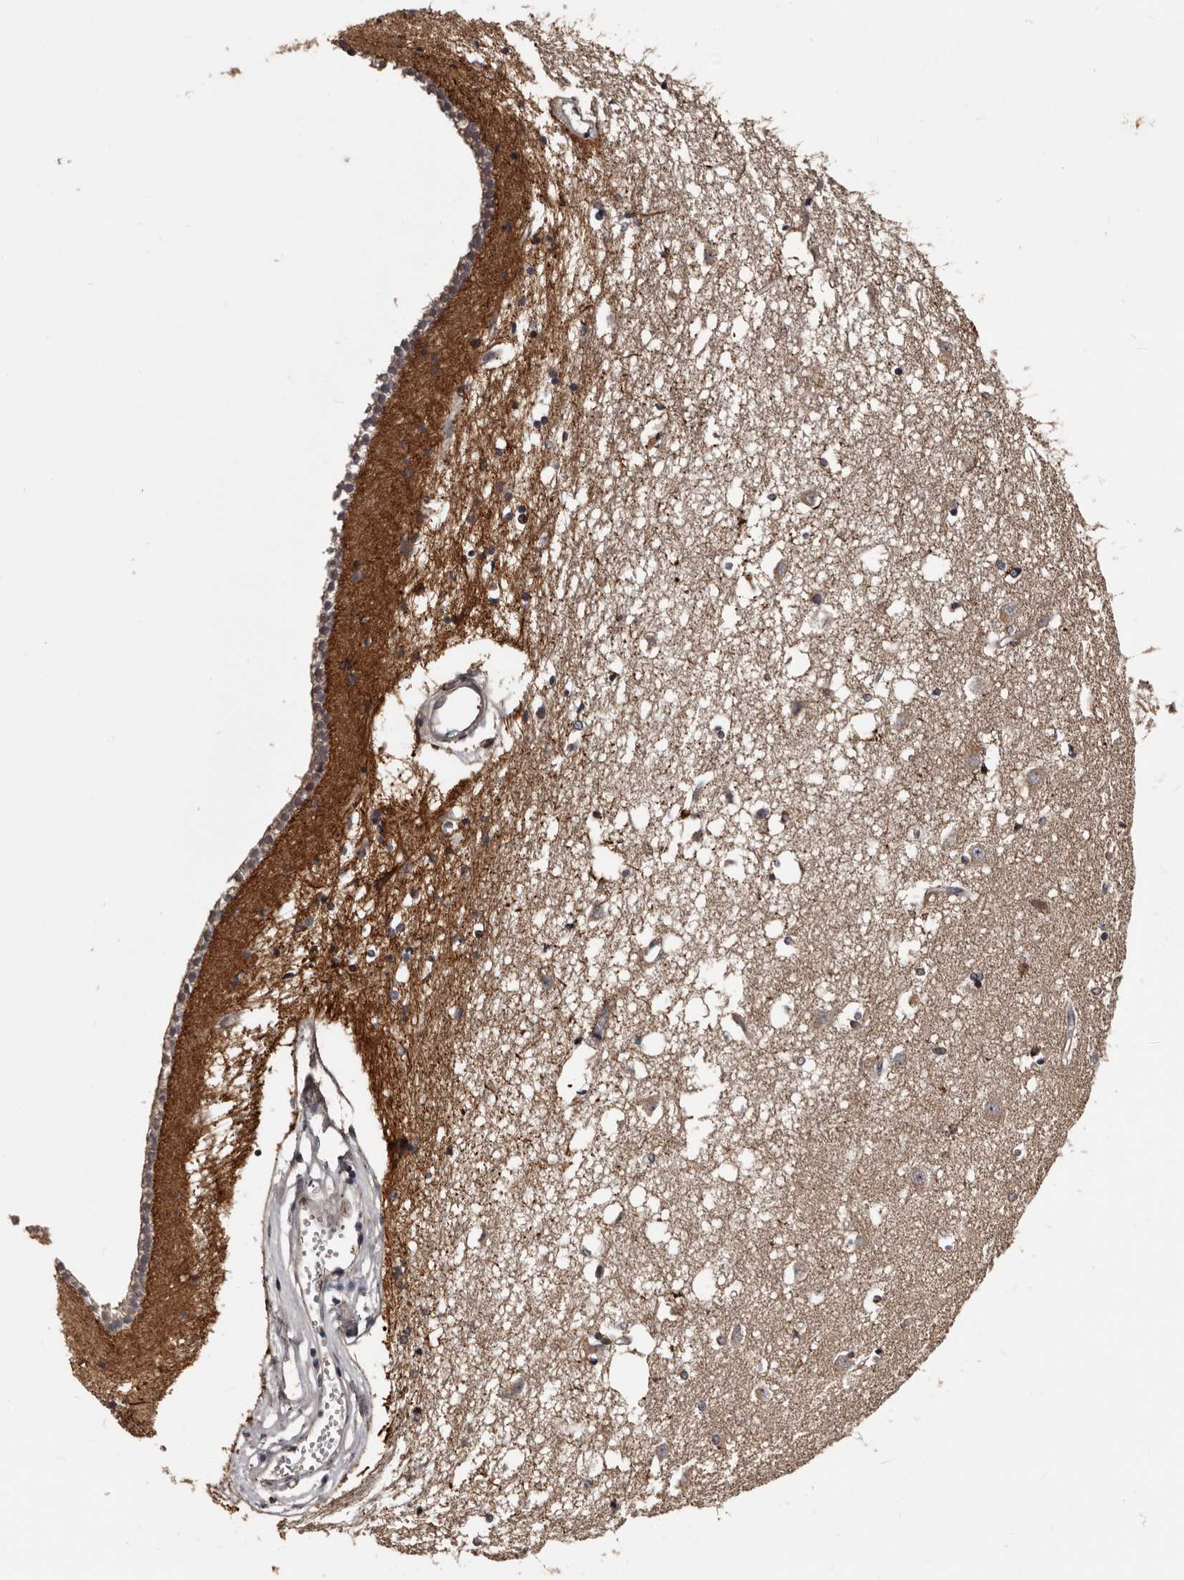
{"staining": {"intensity": "moderate", "quantity": "25%-75%", "location": "cytoplasmic/membranous,nuclear"}, "tissue": "caudate", "cell_type": "Glial cells", "image_type": "normal", "snomed": [{"axis": "morphology", "description": "Normal tissue, NOS"}, {"axis": "topography", "description": "Lateral ventricle wall"}], "caption": "Caudate stained for a protein shows moderate cytoplasmic/membranous,nuclear positivity in glial cells. Using DAB (brown) and hematoxylin (blue) stains, captured at high magnification using brightfield microscopy.", "gene": "SERTAD4", "patient": {"sex": "male", "age": 45}}